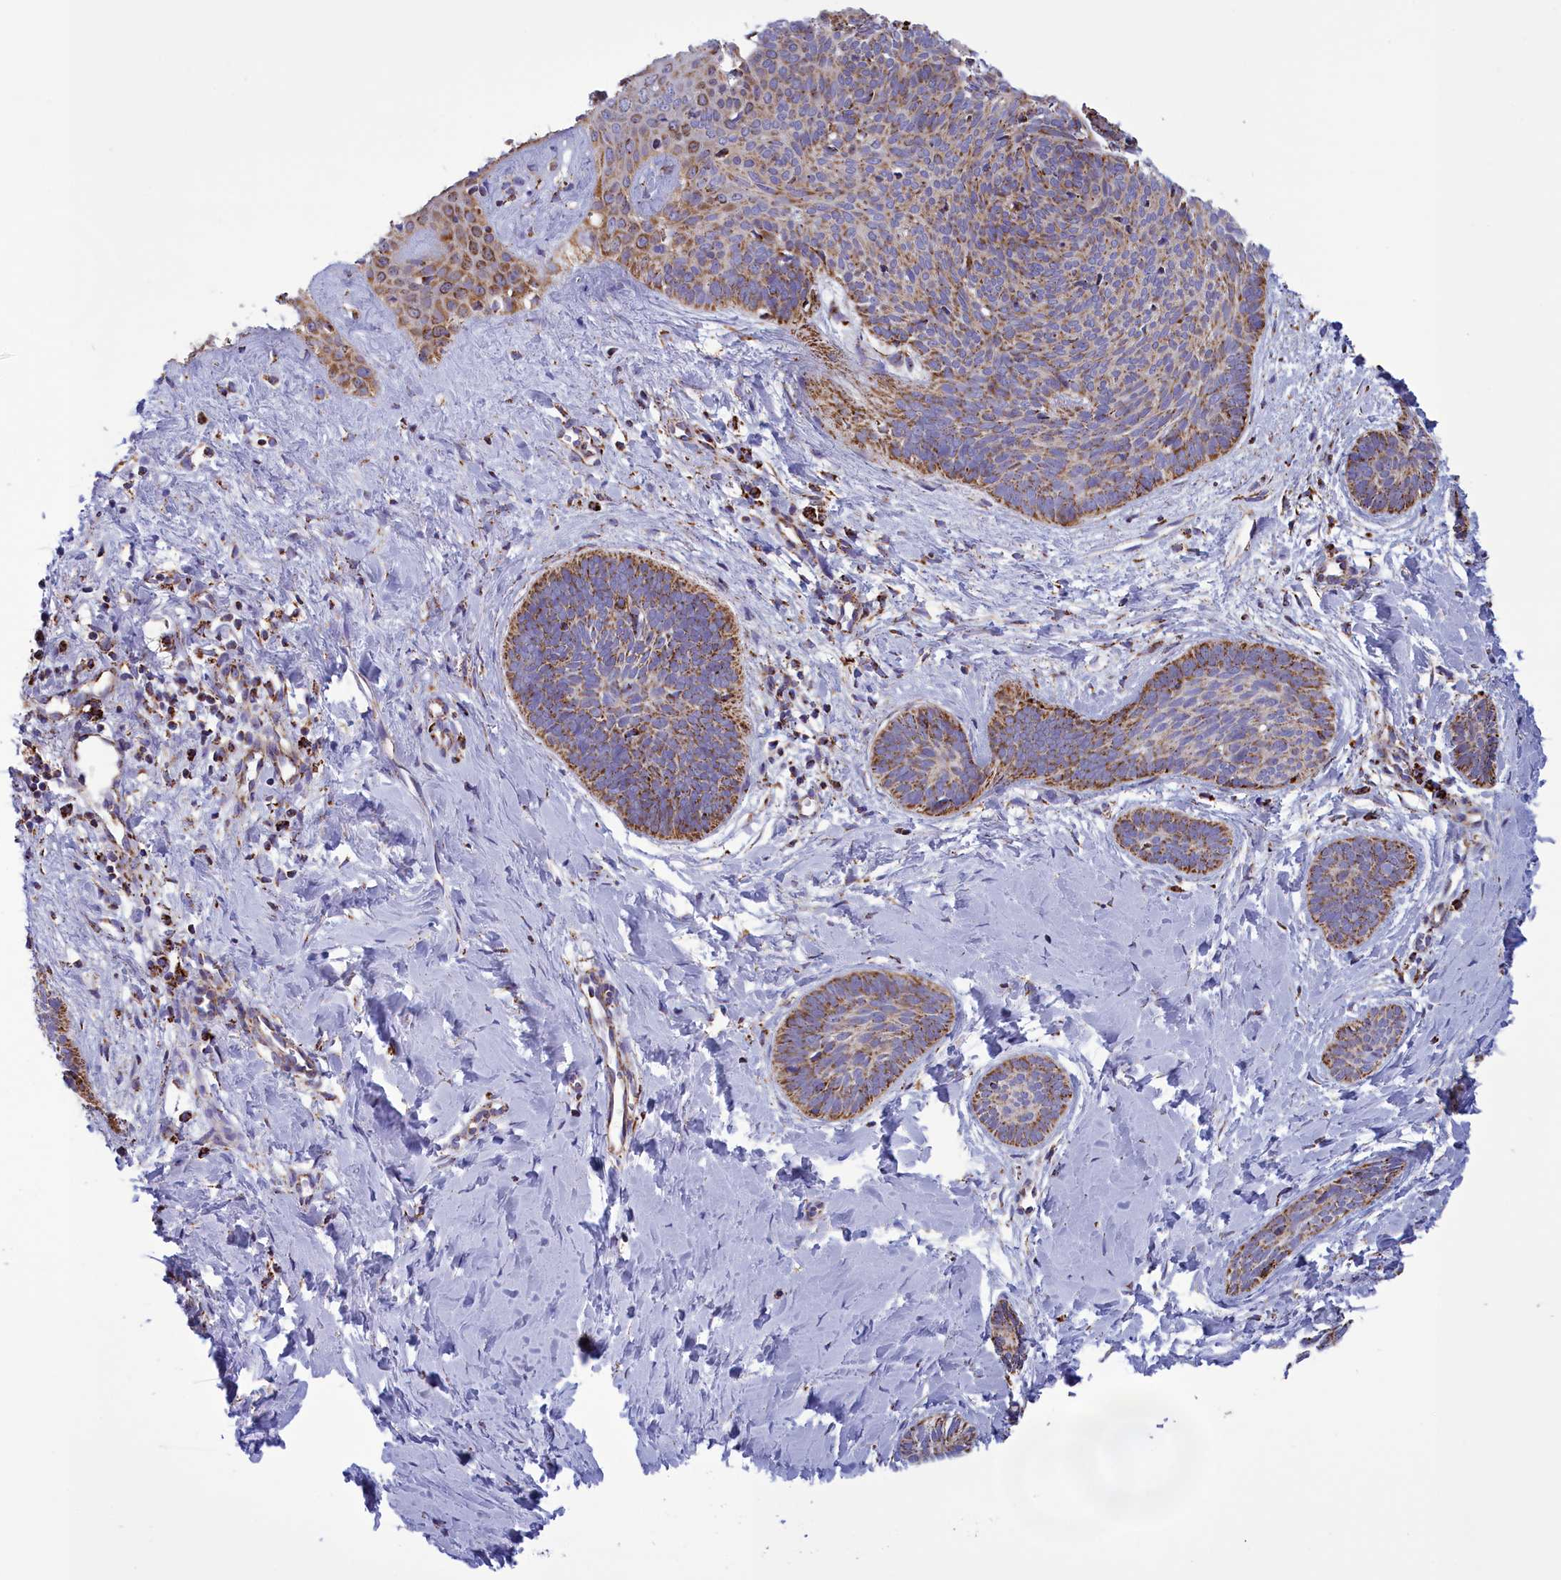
{"staining": {"intensity": "moderate", "quantity": "25%-75%", "location": "cytoplasmic/membranous"}, "tissue": "skin cancer", "cell_type": "Tumor cells", "image_type": "cancer", "snomed": [{"axis": "morphology", "description": "Basal cell carcinoma"}, {"axis": "topography", "description": "Skin"}], "caption": "DAB (3,3'-diaminobenzidine) immunohistochemical staining of skin cancer (basal cell carcinoma) reveals moderate cytoplasmic/membranous protein staining in approximately 25%-75% of tumor cells. The protein of interest is stained brown, and the nuclei are stained in blue (DAB (3,3'-diaminobenzidine) IHC with brightfield microscopy, high magnification).", "gene": "ISOC2", "patient": {"sex": "female", "age": 81}}